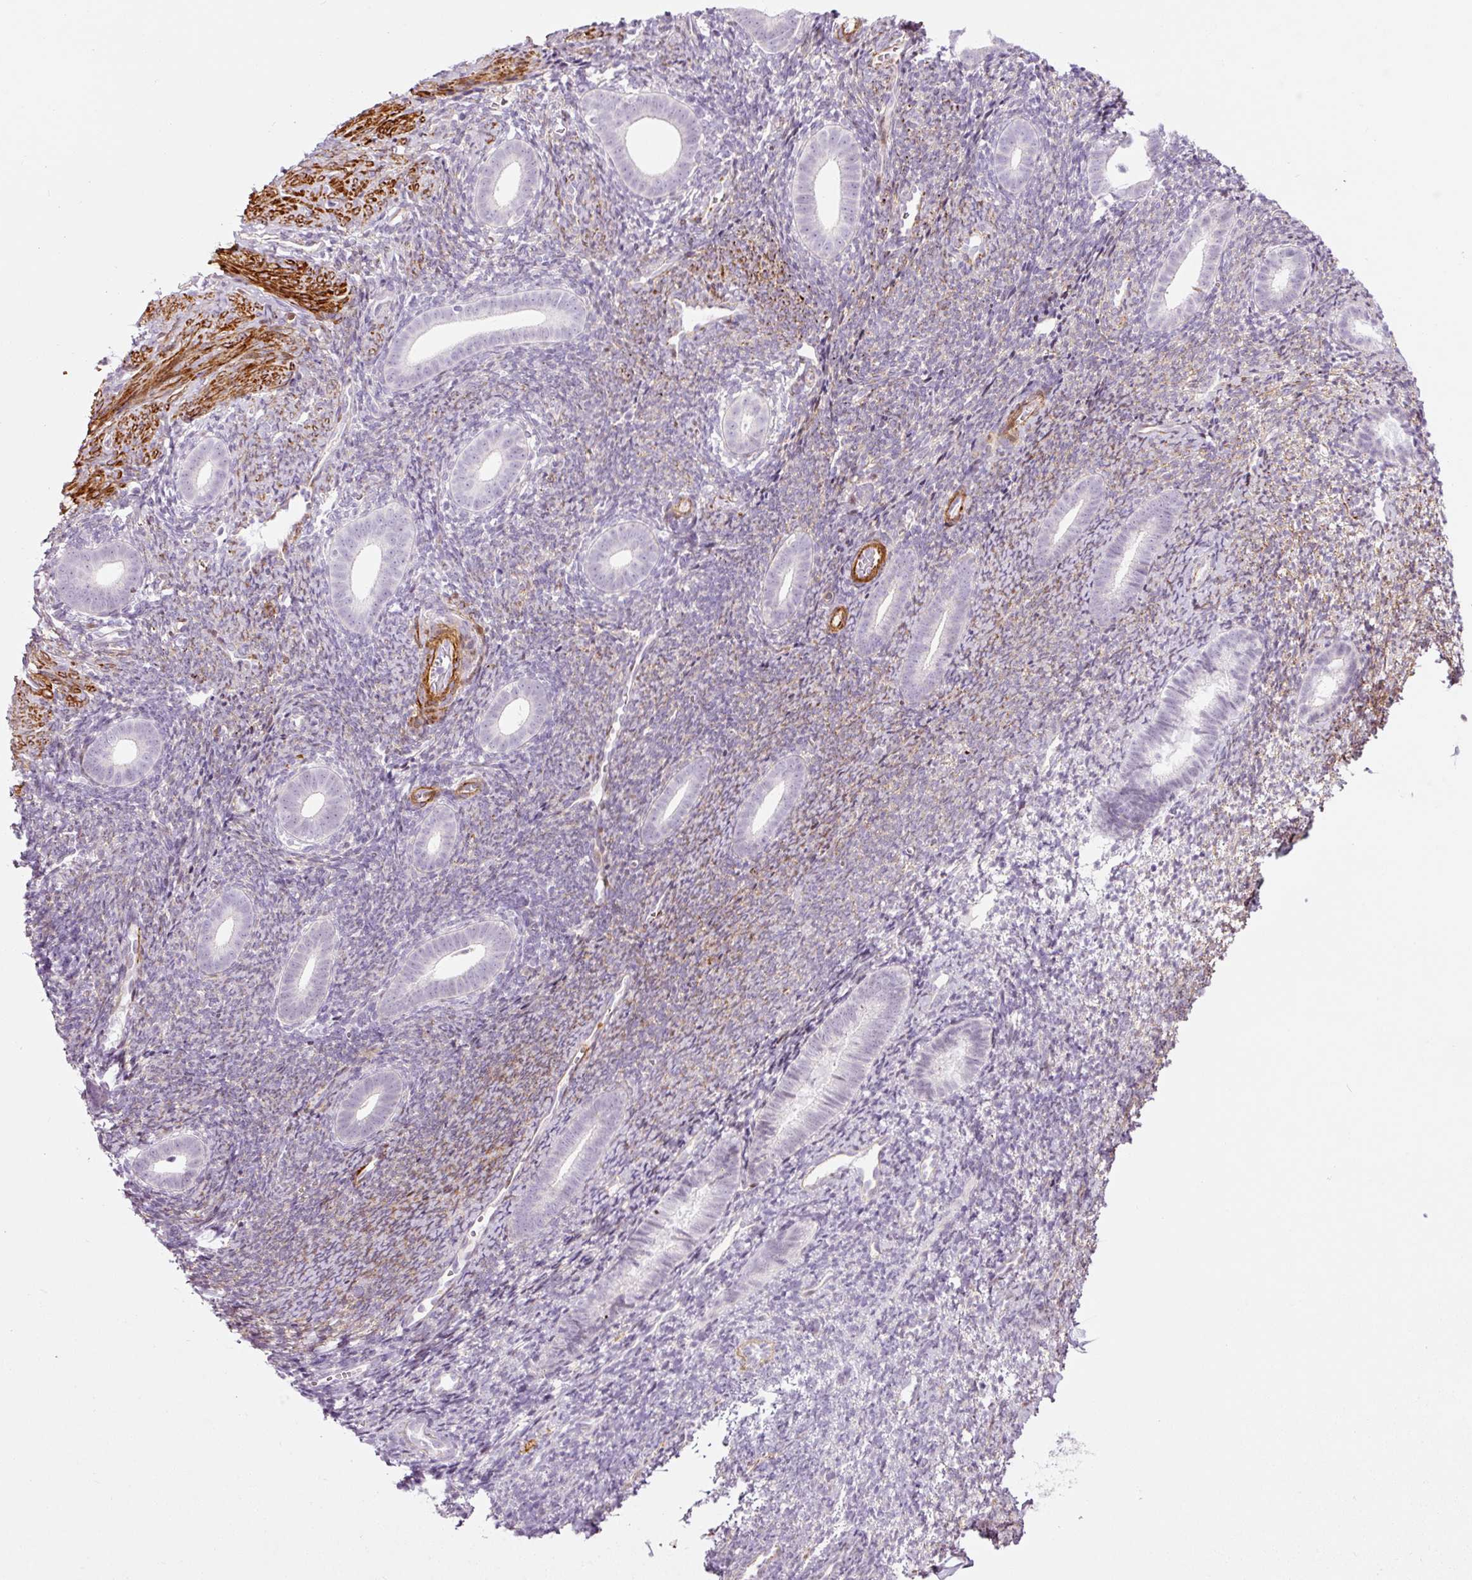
{"staining": {"intensity": "weak", "quantity": "25%-75%", "location": "cytoplasmic/membranous"}, "tissue": "endometrium", "cell_type": "Cells in endometrial stroma", "image_type": "normal", "snomed": [{"axis": "morphology", "description": "Normal tissue, NOS"}, {"axis": "topography", "description": "Endometrium"}], "caption": "This photomicrograph displays benign endometrium stained with immunohistochemistry to label a protein in brown. The cytoplasmic/membranous of cells in endometrial stroma show weak positivity for the protein. Nuclei are counter-stained blue.", "gene": "ANKRD20A1", "patient": {"sex": "female", "age": 39}}